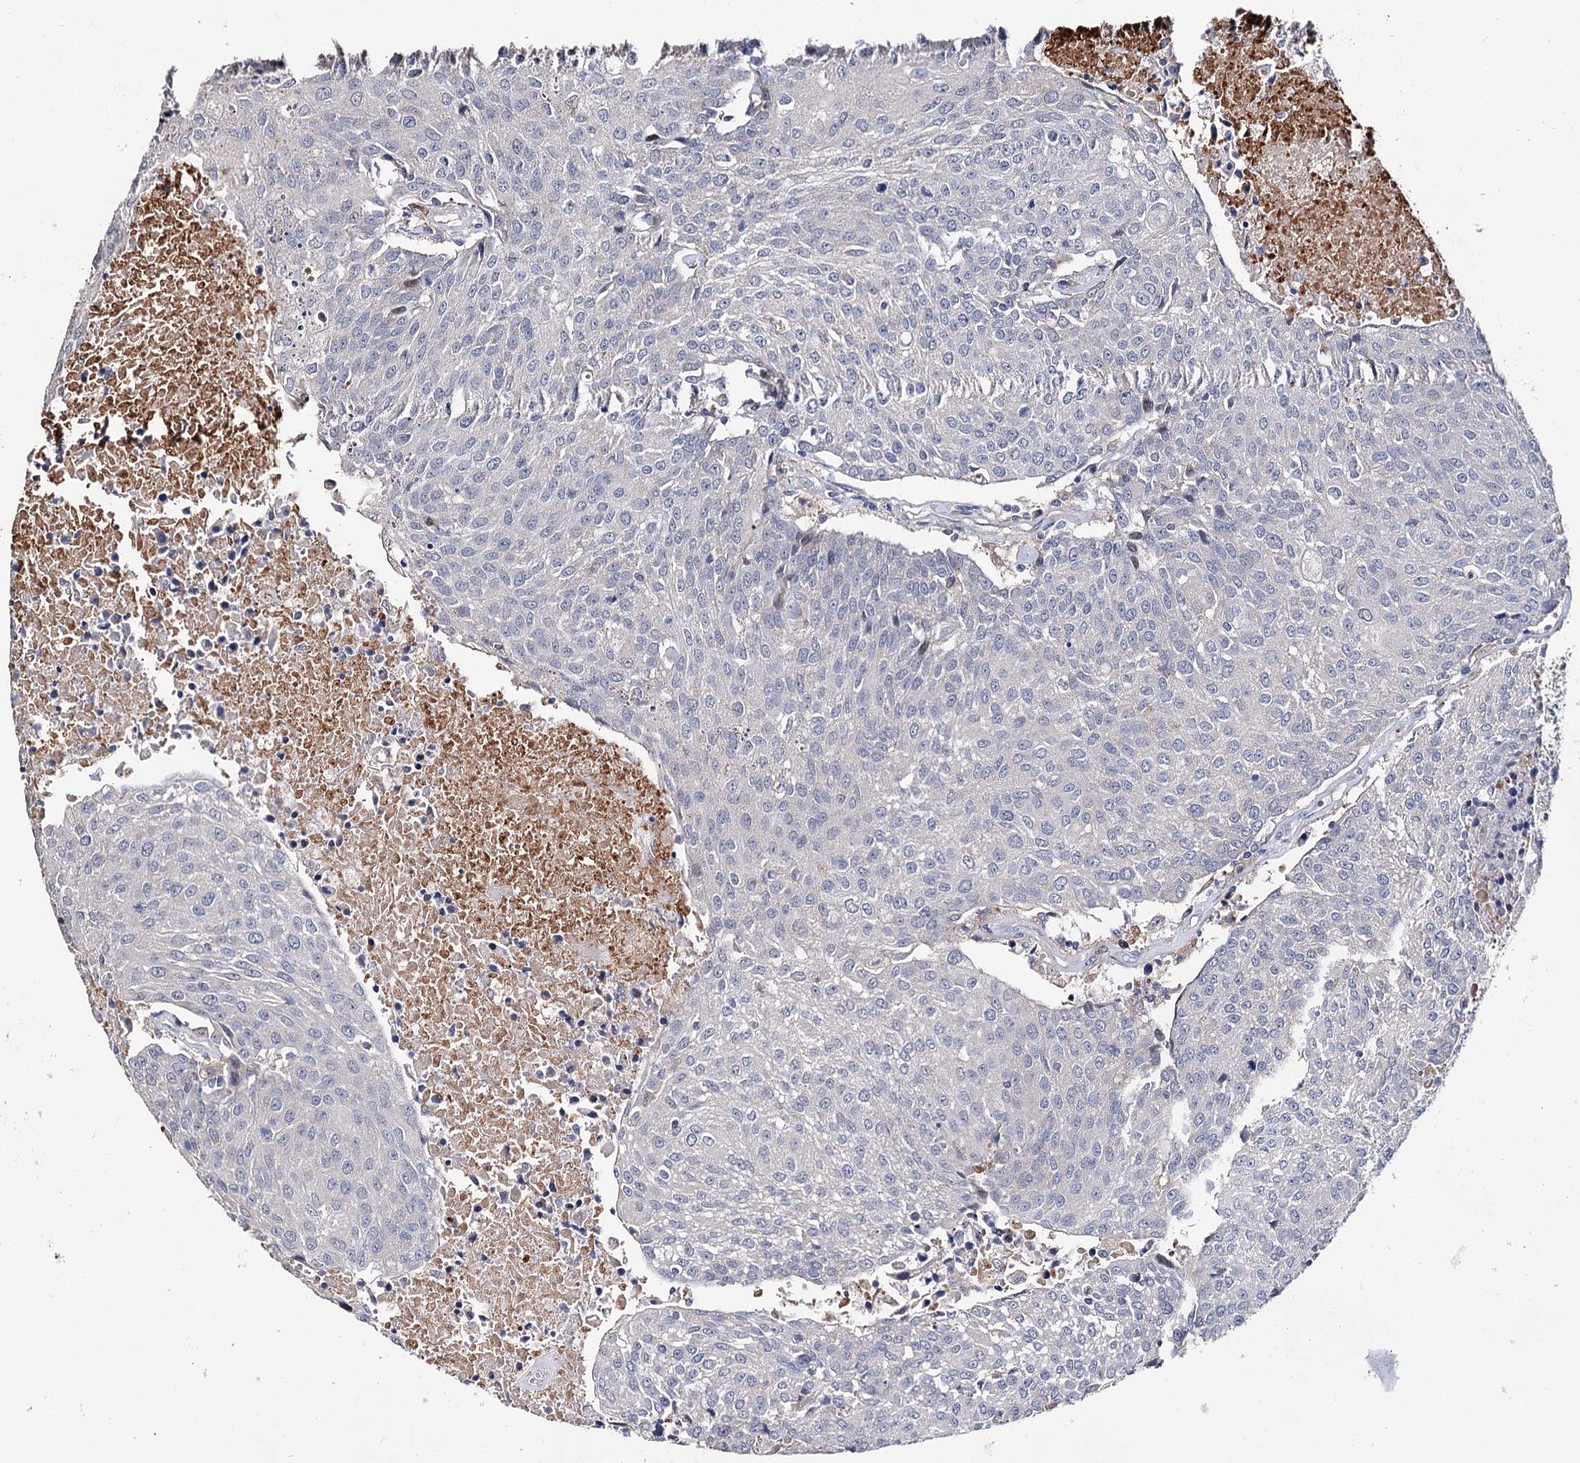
{"staining": {"intensity": "negative", "quantity": "none", "location": "none"}, "tissue": "urothelial cancer", "cell_type": "Tumor cells", "image_type": "cancer", "snomed": [{"axis": "morphology", "description": "Urothelial carcinoma, High grade"}, {"axis": "topography", "description": "Urinary bladder"}], "caption": "Immunohistochemistry (IHC) photomicrograph of neoplastic tissue: urothelial cancer stained with DAB demonstrates no significant protein expression in tumor cells.", "gene": "DNAH6", "patient": {"sex": "female", "age": 85}}